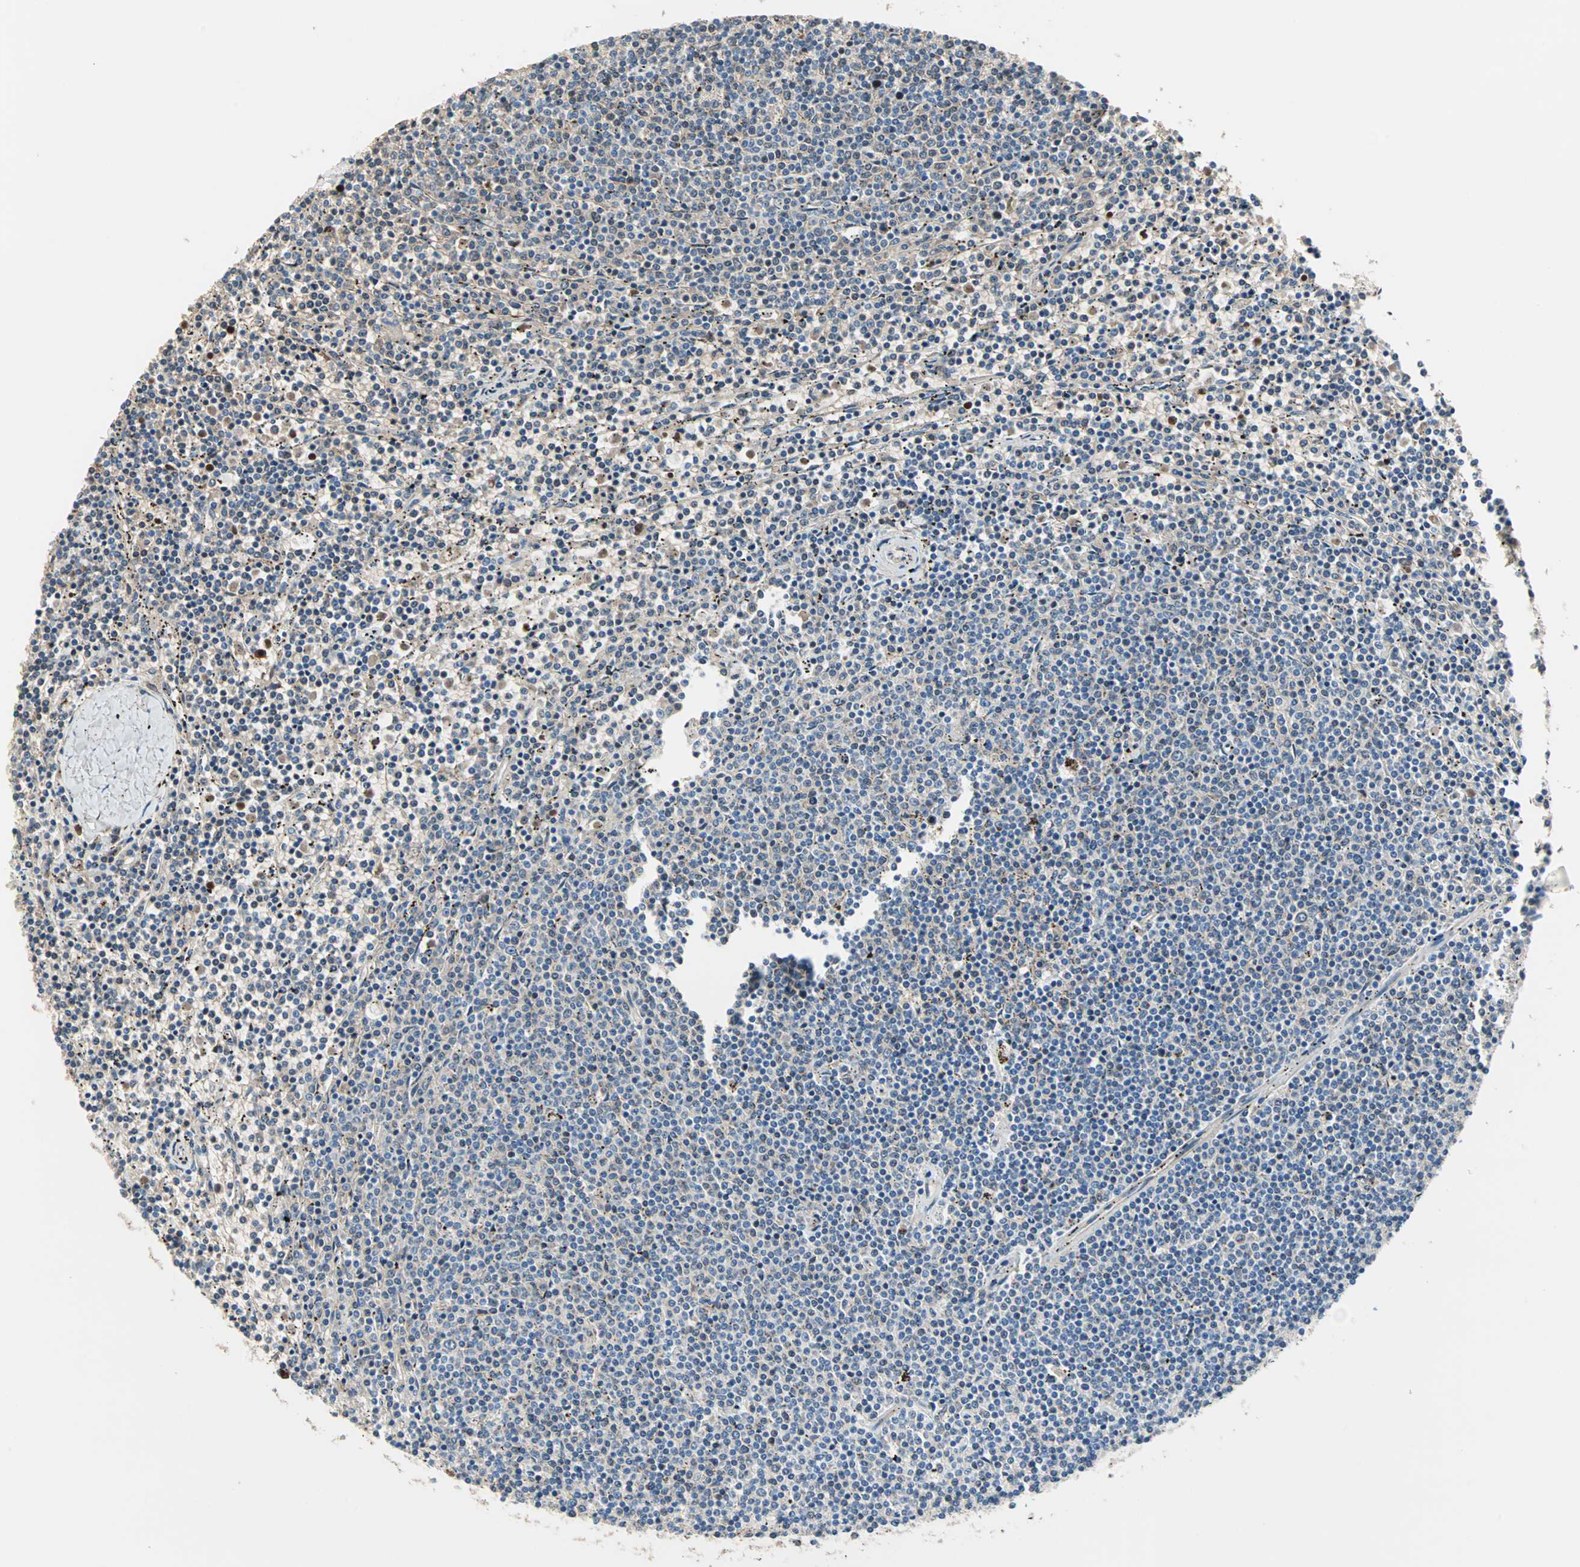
{"staining": {"intensity": "negative", "quantity": "none", "location": "none"}, "tissue": "lymphoma", "cell_type": "Tumor cells", "image_type": "cancer", "snomed": [{"axis": "morphology", "description": "Malignant lymphoma, non-Hodgkin's type, Low grade"}, {"axis": "topography", "description": "Spleen"}], "caption": "Immunohistochemical staining of malignant lymphoma, non-Hodgkin's type (low-grade) exhibits no significant staining in tumor cells. (Stains: DAB immunohistochemistry (IHC) with hematoxylin counter stain, Microscopy: brightfield microscopy at high magnification).", "gene": "TST", "patient": {"sex": "female", "age": 50}}